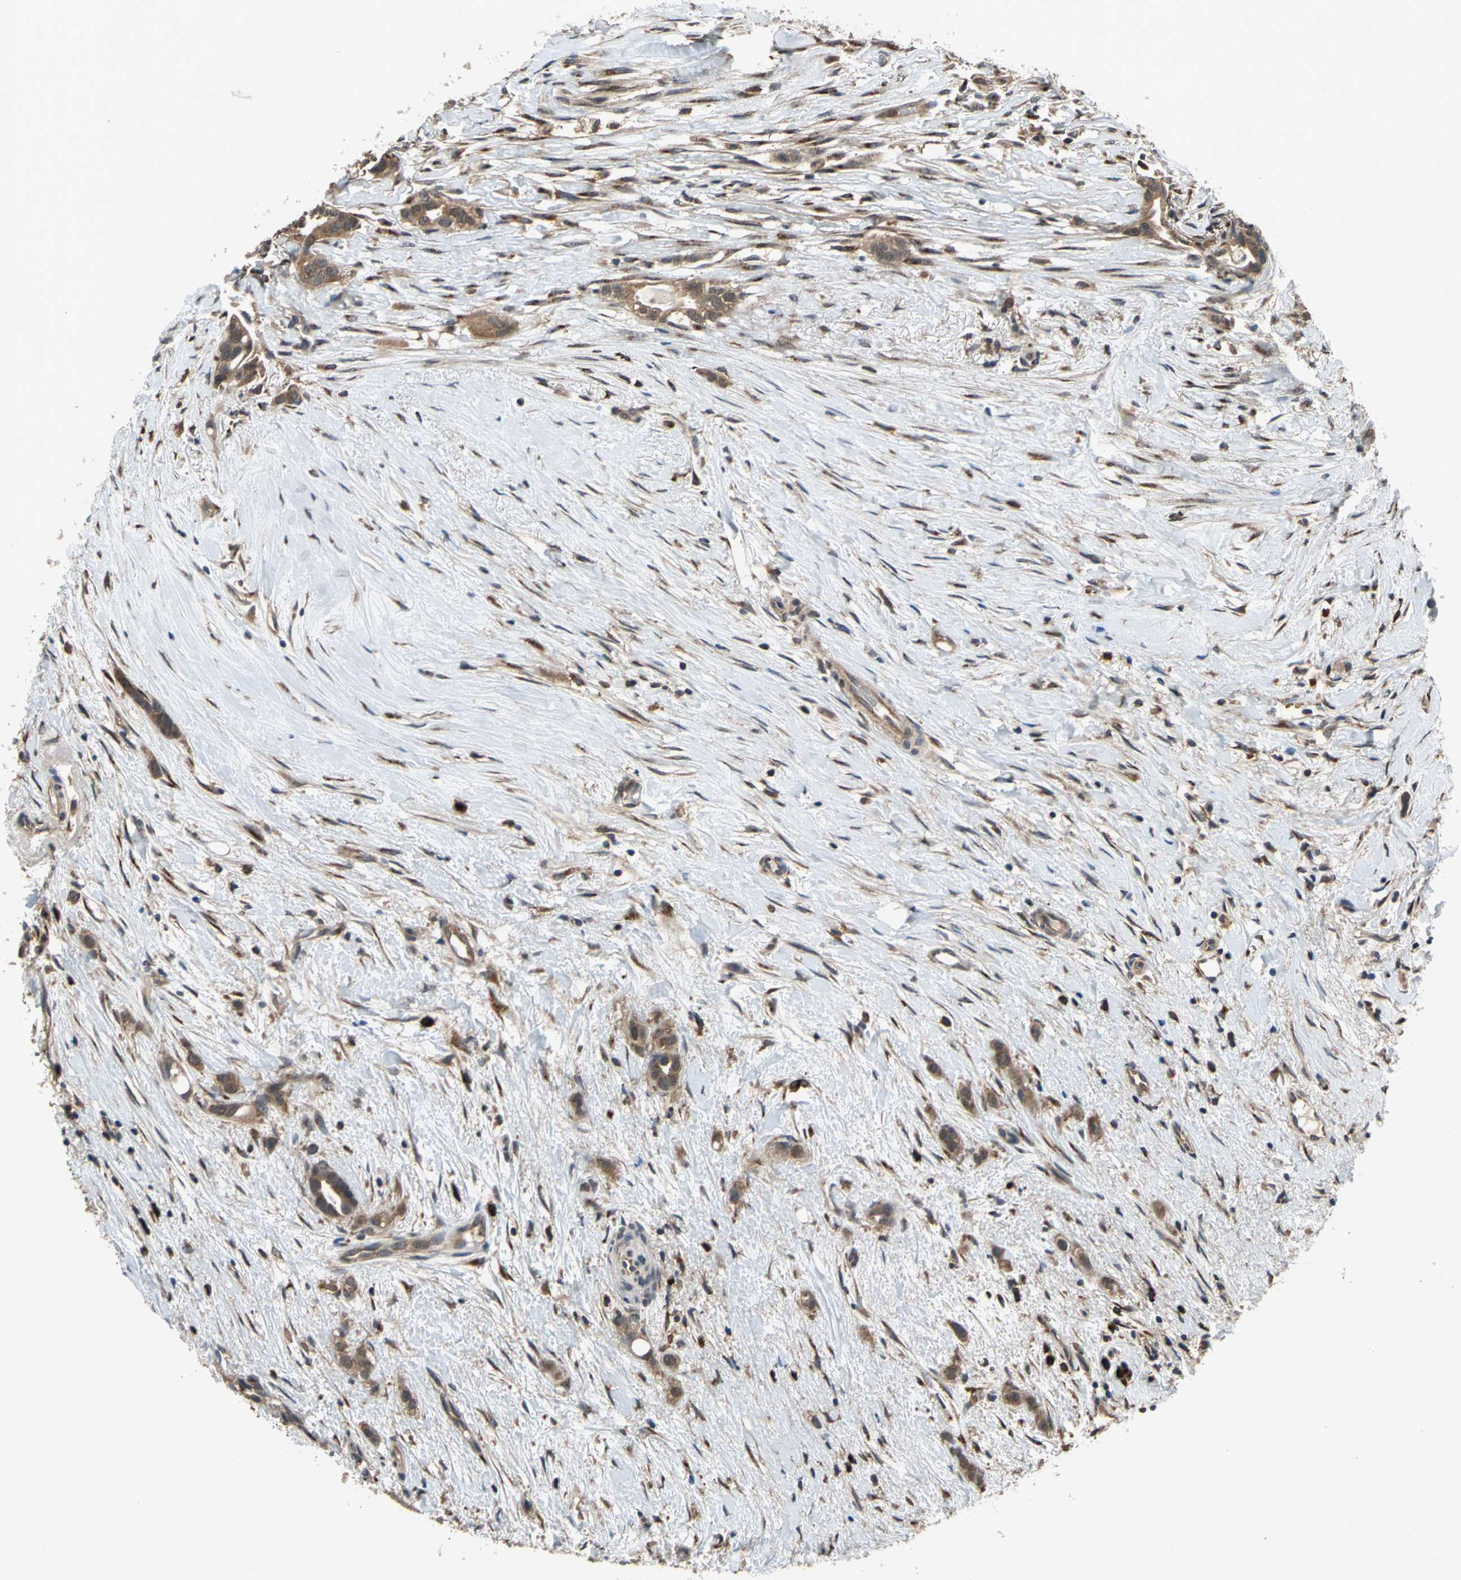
{"staining": {"intensity": "moderate", "quantity": ">75%", "location": "cytoplasmic/membranous"}, "tissue": "liver cancer", "cell_type": "Tumor cells", "image_type": "cancer", "snomed": [{"axis": "morphology", "description": "Cholangiocarcinoma"}, {"axis": "topography", "description": "Liver"}], "caption": "Liver cancer was stained to show a protein in brown. There is medium levels of moderate cytoplasmic/membranous expression in about >75% of tumor cells. (Stains: DAB (3,3'-diaminobenzidine) in brown, nuclei in blue, Microscopy: brightfield microscopy at high magnification).", "gene": "NFKBIE", "patient": {"sex": "female", "age": 65}}